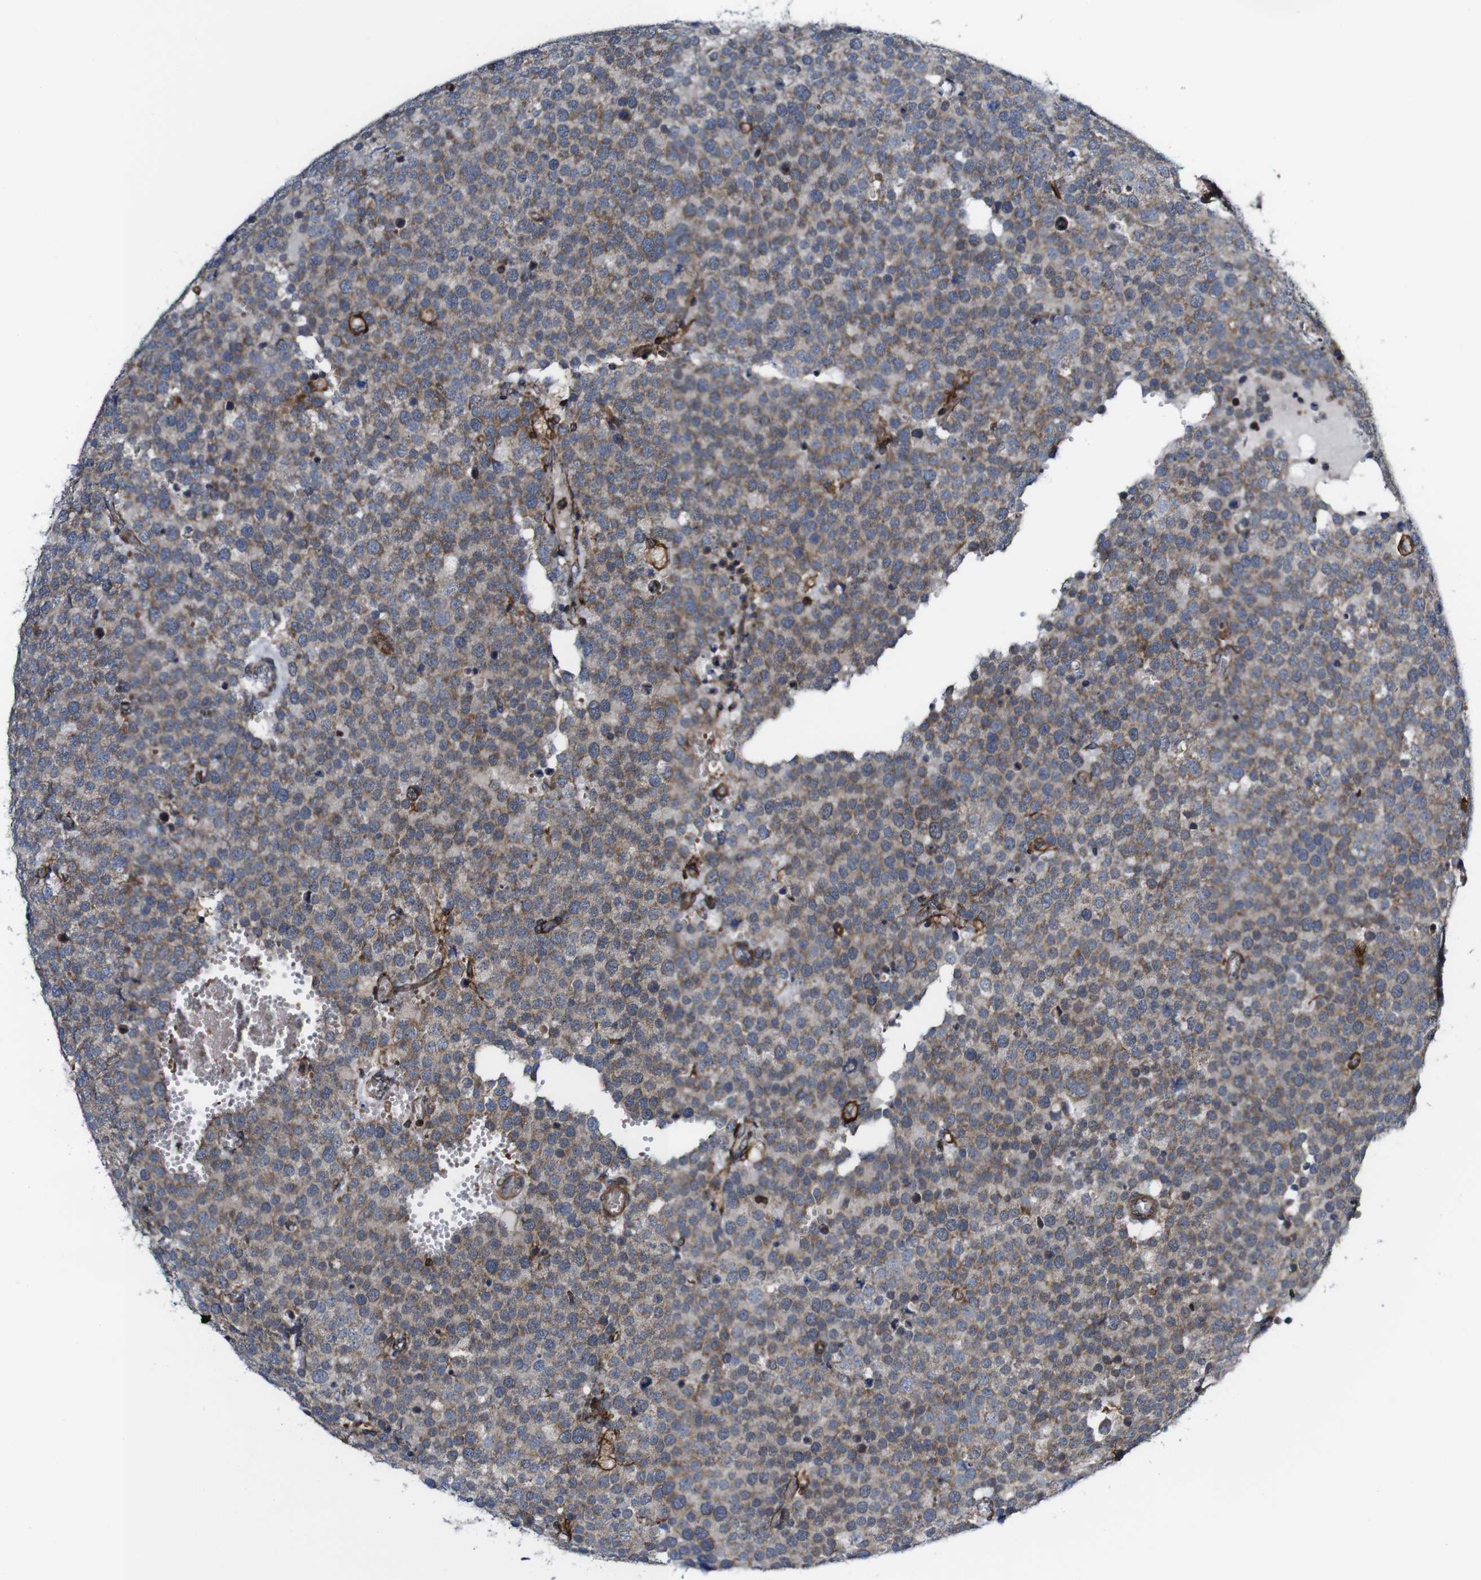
{"staining": {"intensity": "weak", "quantity": ">75%", "location": "cytoplasmic/membranous"}, "tissue": "testis cancer", "cell_type": "Tumor cells", "image_type": "cancer", "snomed": [{"axis": "morphology", "description": "Normal tissue, NOS"}, {"axis": "morphology", "description": "Seminoma, NOS"}, {"axis": "topography", "description": "Testis"}], "caption": "High-power microscopy captured an immunohistochemistry photomicrograph of testis cancer, revealing weak cytoplasmic/membranous staining in about >75% of tumor cells. The staining is performed using DAB brown chromogen to label protein expression. The nuclei are counter-stained blue using hematoxylin.", "gene": "JAK2", "patient": {"sex": "male", "age": 71}}